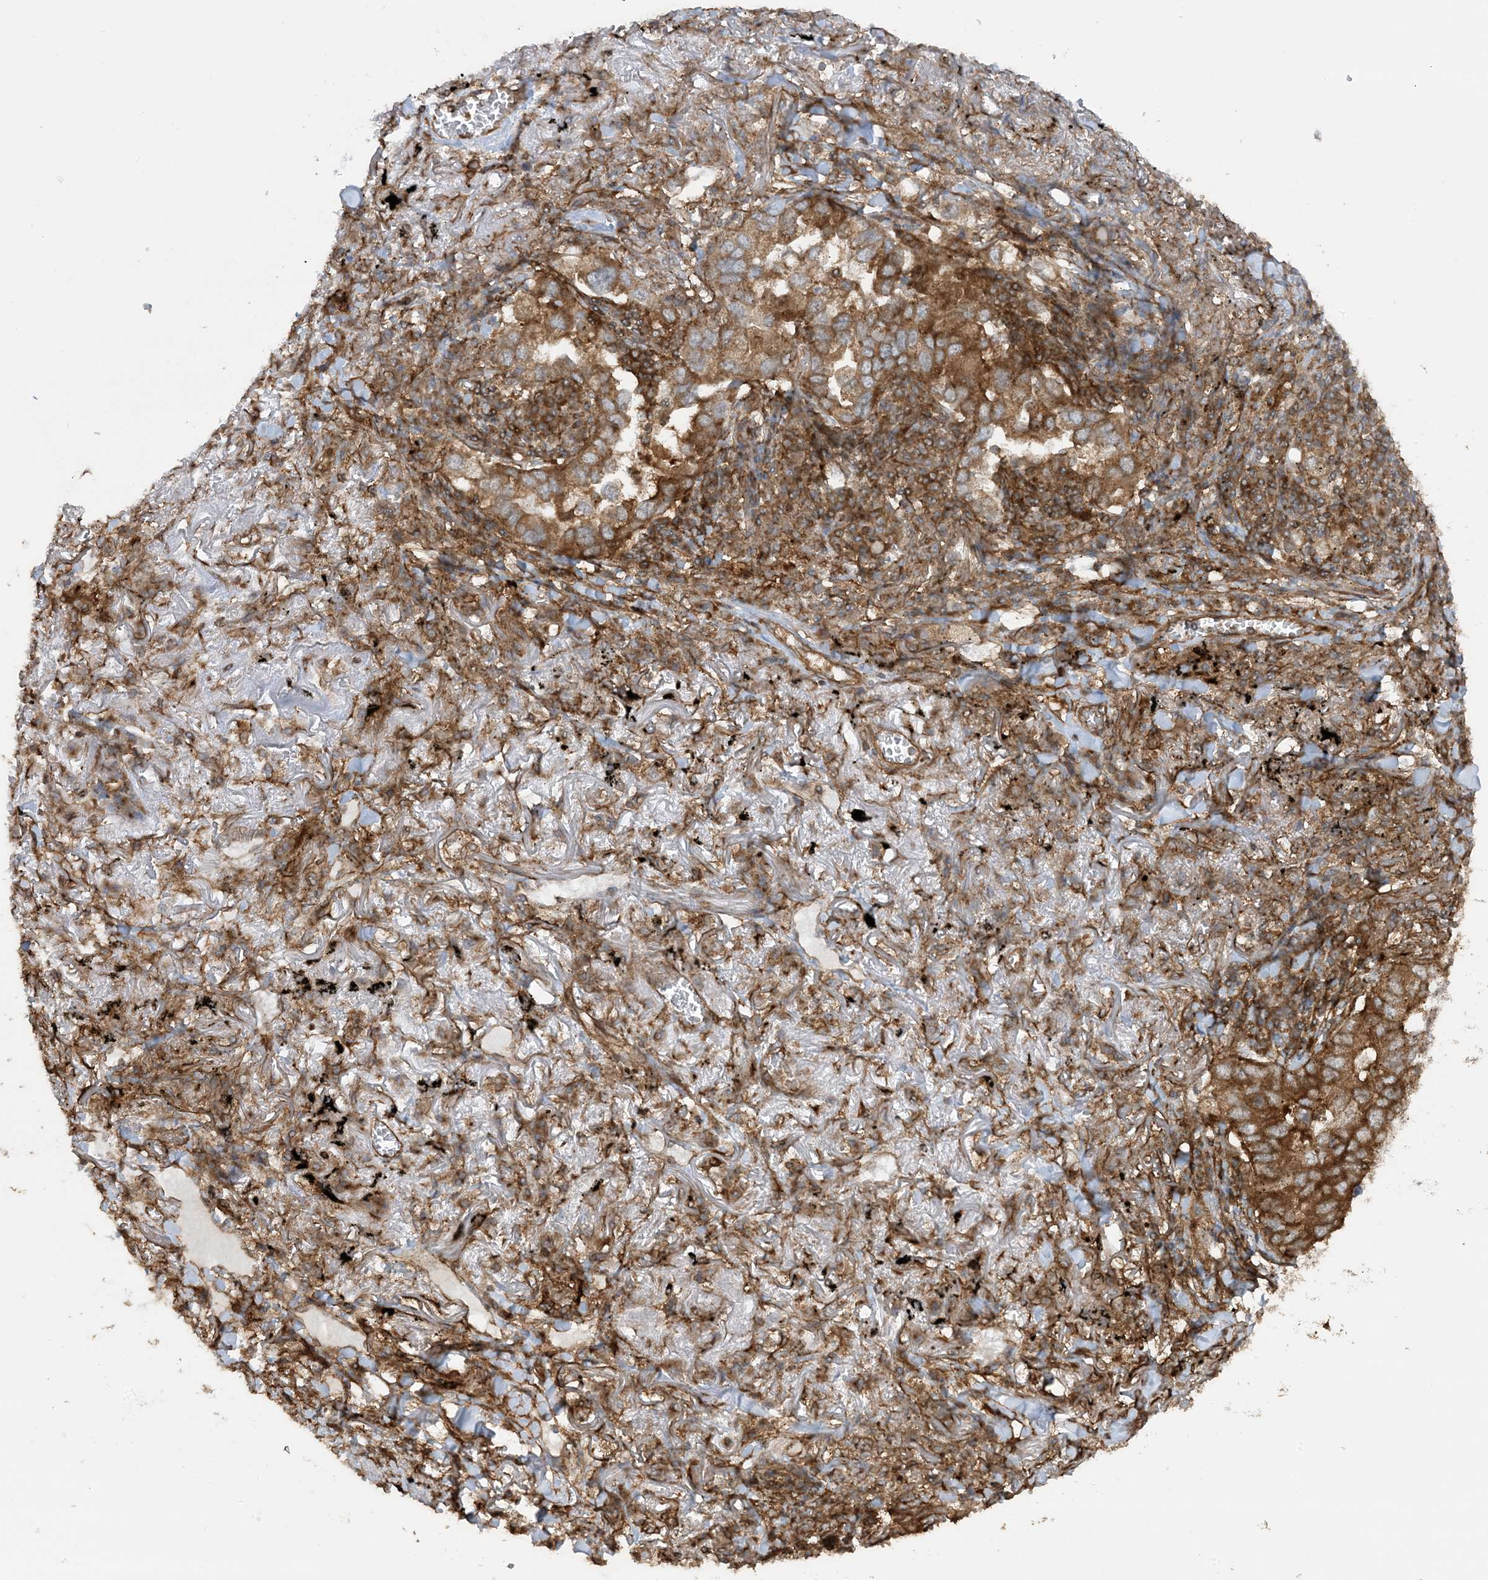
{"staining": {"intensity": "moderate", "quantity": ">75%", "location": "cytoplasmic/membranous"}, "tissue": "lung cancer", "cell_type": "Tumor cells", "image_type": "cancer", "snomed": [{"axis": "morphology", "description": "Adenocarcinoma, NOS"}, {"axis": "topography", "description": "Lung"}], "caption": "This micrograph exhibits adenocarcinoma (lung) stained with immunohistochemistry (IHC) to label a protein in brown. The cytoplasmic/membranous of tumor cells show moderate positivity for the protein. Nuclei are counter-stained blue.", "gene": "STAM2", "patient": {"sex": "male", "age": 65}}